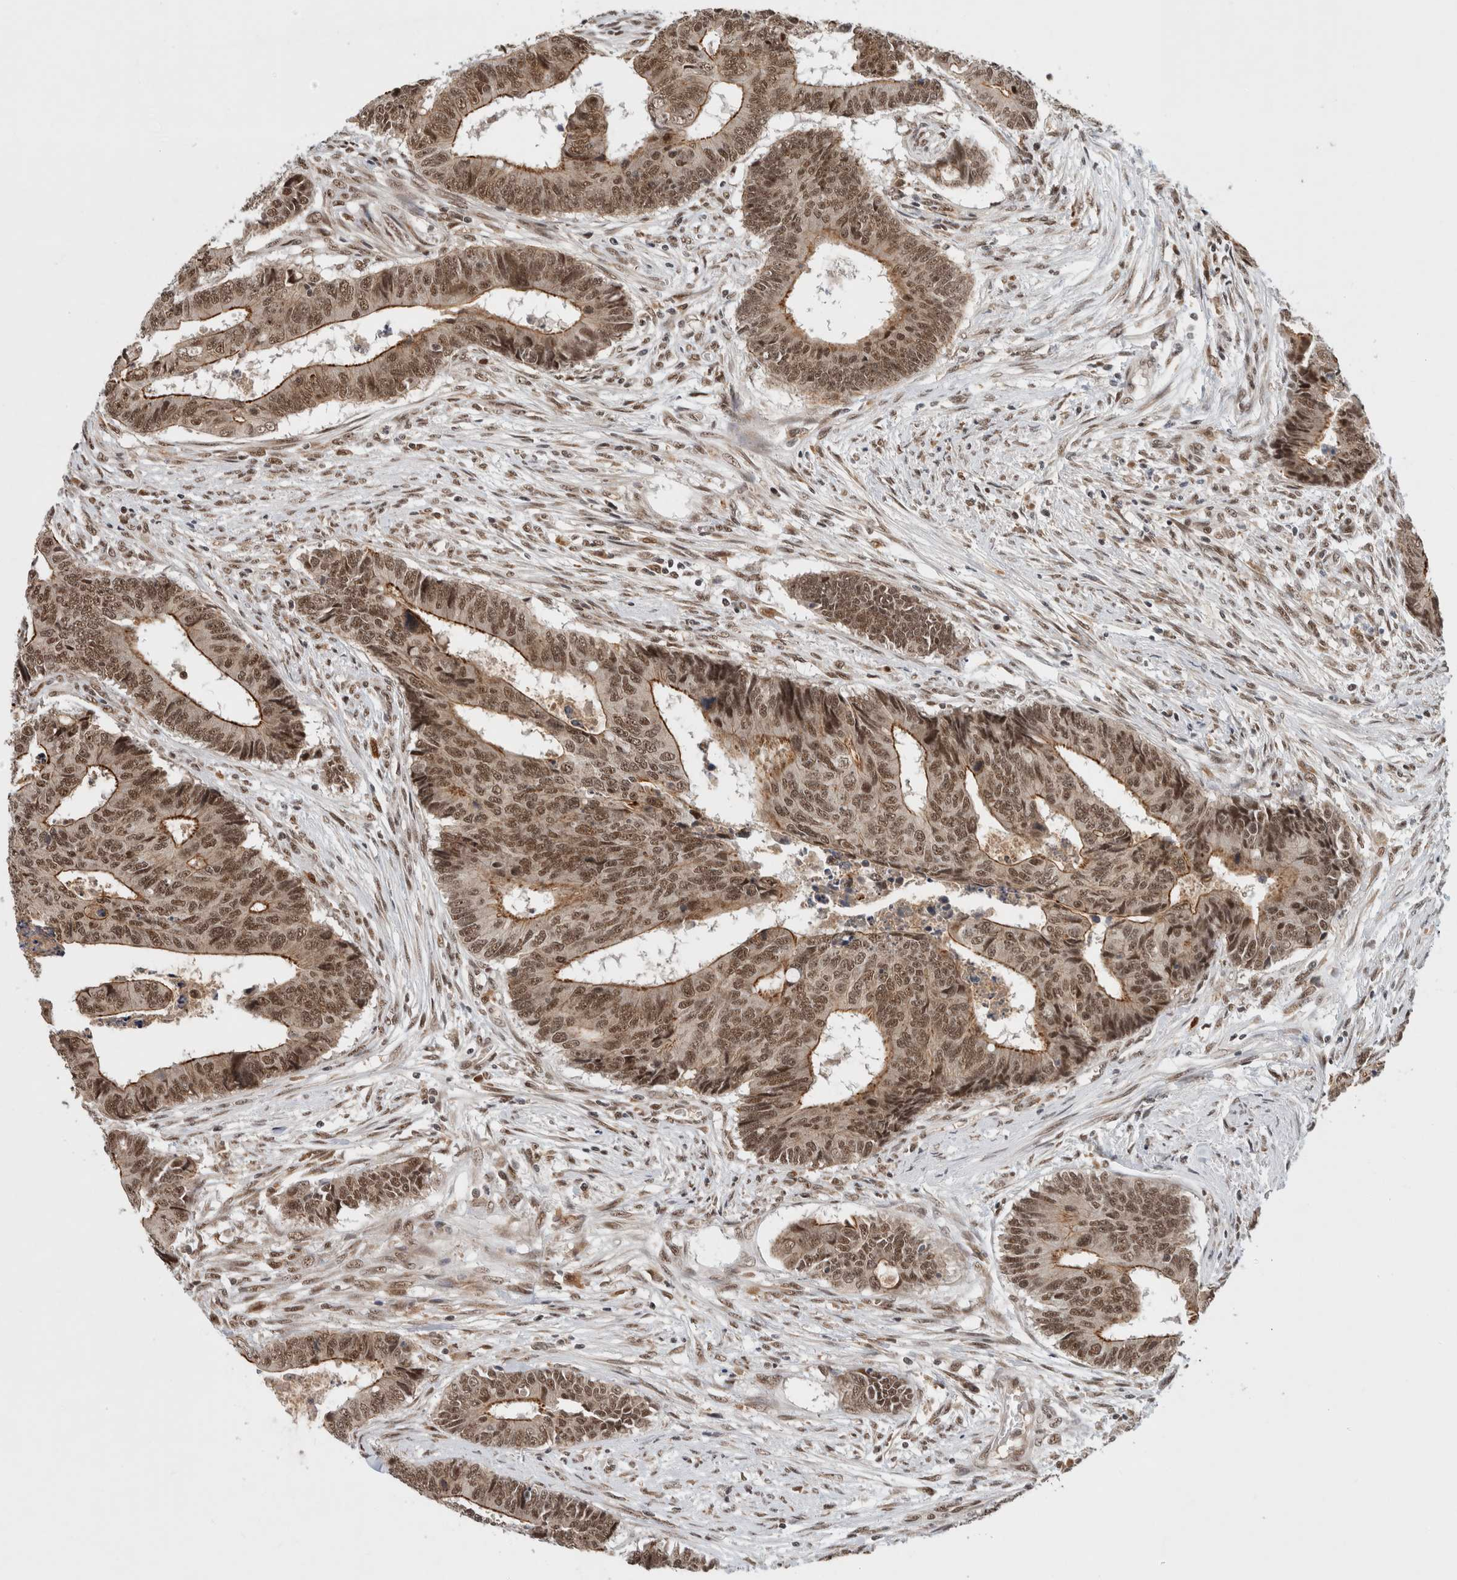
{"staining": {"intensity": "moderate", "quantity": ">75%", "location": "cytoplasmic/membranous,nuclear"}, "tissue": "colorectal cancer", "cell_type": "Tumor cells", "image_type": "cancer", "snomed": [{"axis": "morphology", "description": "Adenocarcinoma, NOS"}, {"axis": "topography", "description": "Rectum"}], "caption": "Adenocarcinoma (colorectal) stained with a brown dye demonstrates moderate cytoplasmic/membranous and nuclear positive expression in approximately >75% of tumor cells.", "gene": "NCAPG2", "patient": {"sex": "male", "age": 84}}